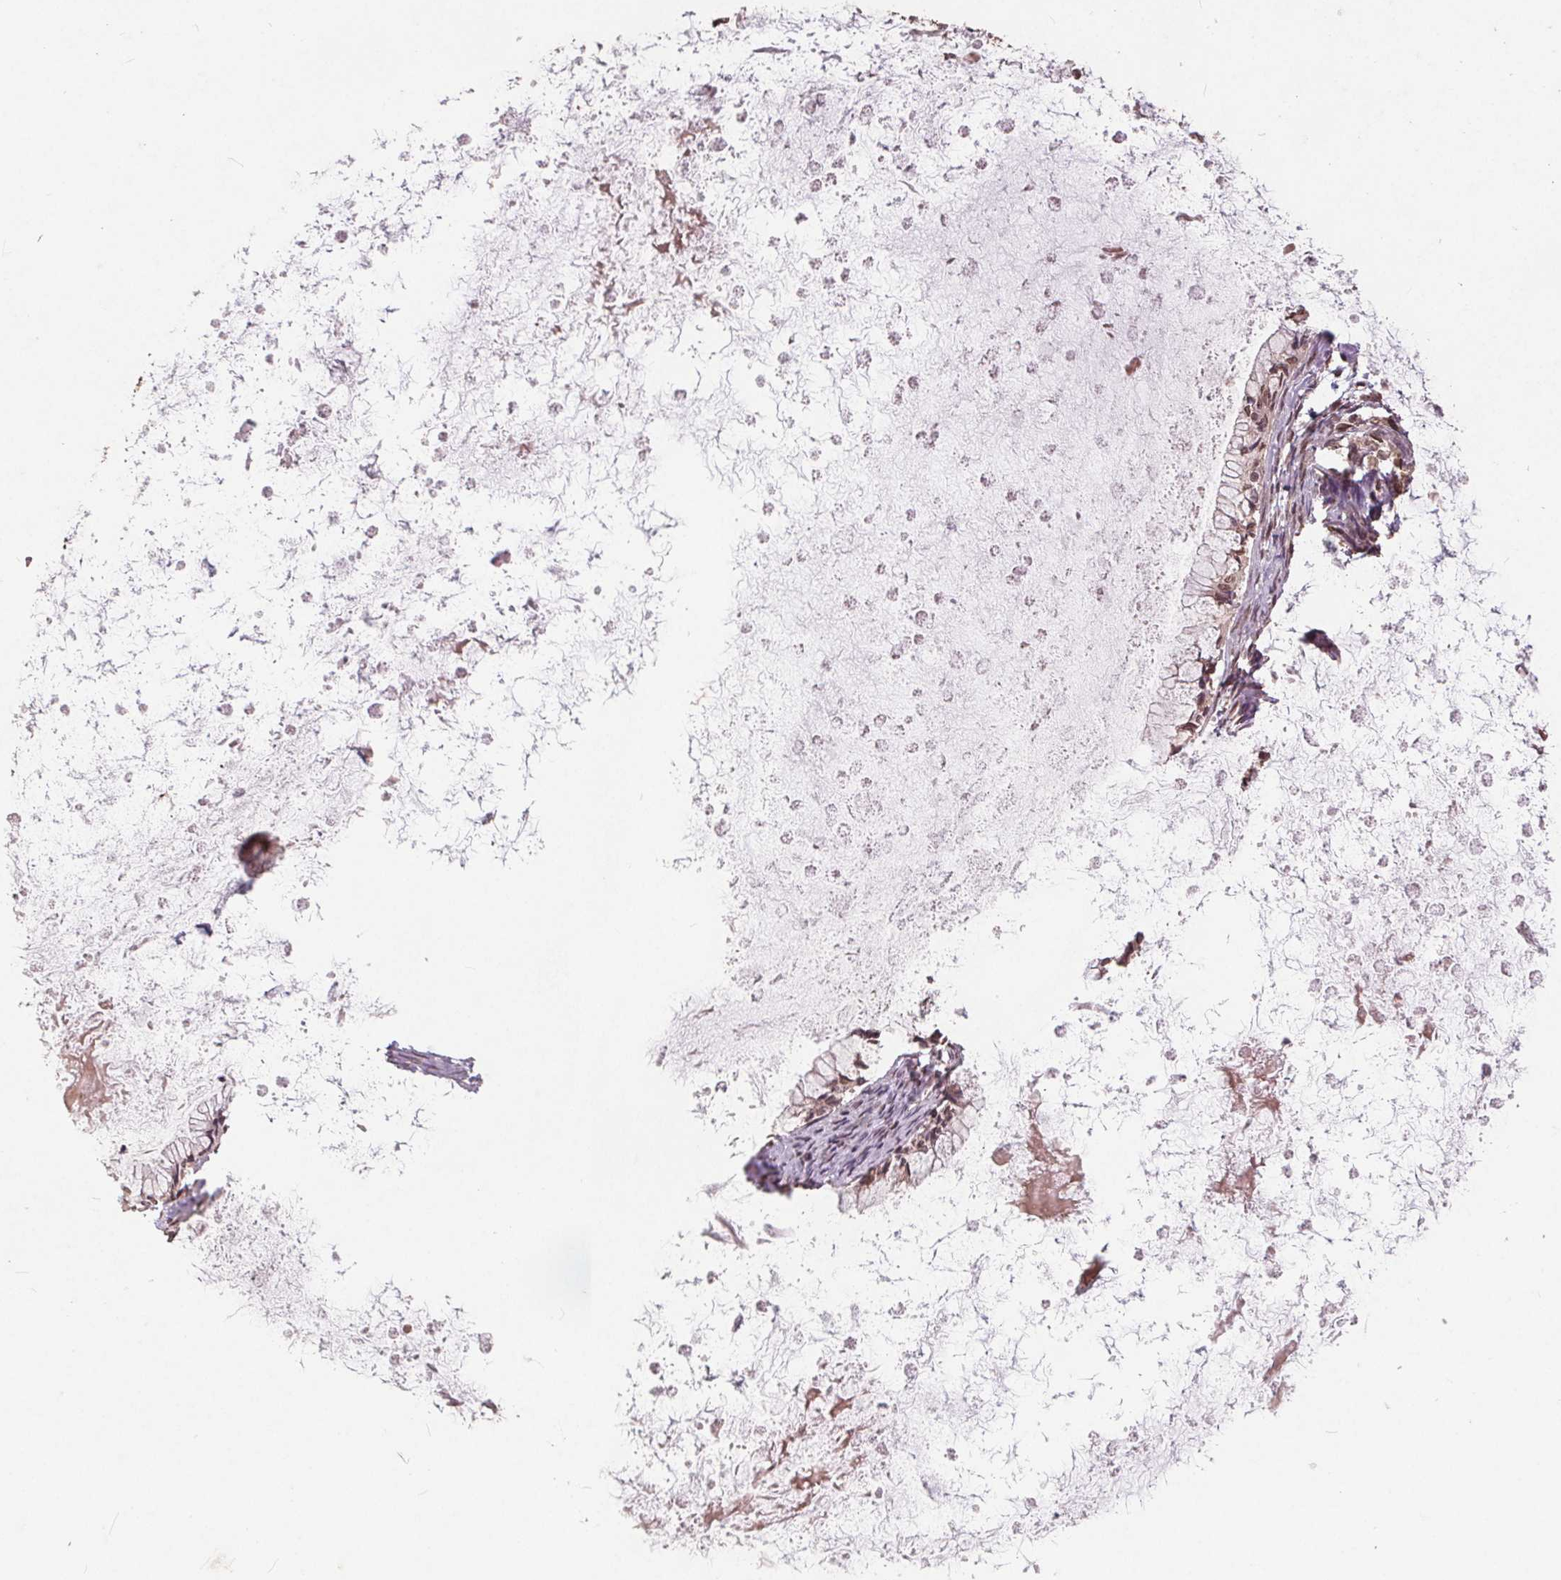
{"staining": {"intensity": "weak", "quantity": ">75%", "location": "cytoplasmic/membranous,nuclear"}, "tissue": "ovarian cancer", "cell_type": "Tumor cells", "image_type": "cancer", "snomed": [{"axis": "morphology", "description": "Cystadenocarcinoma, mucinous, NOS"}, {"axis": "topography", "description": "Ovary"}], "caption": "IHC photomicrograph of human mucinous cystadenocarcinoma (ovarian) stained for a protein (brown), which displays low levels of weak cytoplasmic/membranous and nuclear expression in about >75% of tumor cells.", "gene": "HIF1AN", "patient": {"sex": "female", "age": 67}}